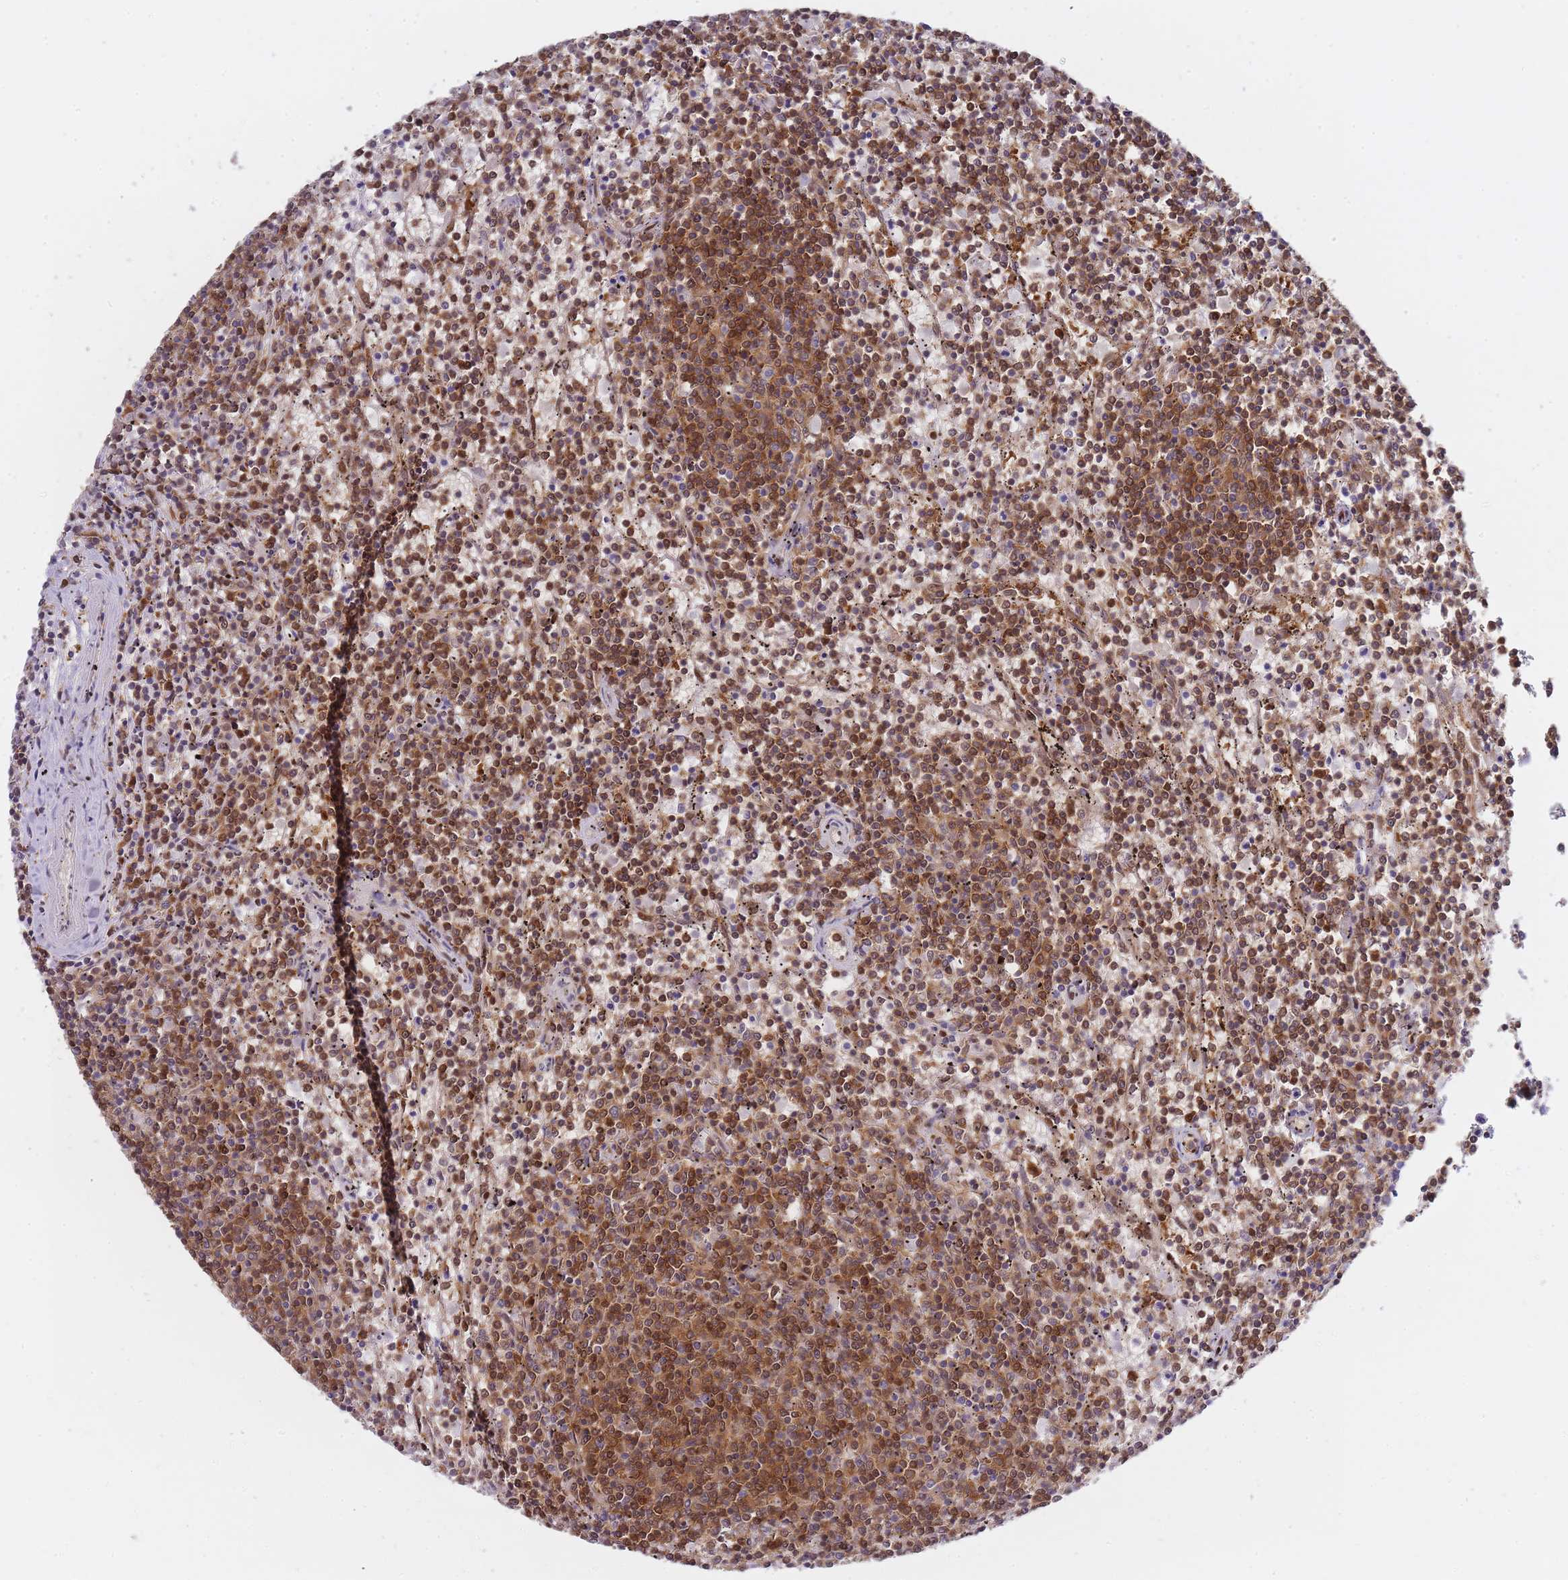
{"staining": {"intensity": "moderate", "quantity": ">75%", "location": "cytoplasmic/membranous,nuclear"}, "tissue": "lymphoma", "cell_type": "Tumor cells", "image_type": "cancer", "snomed": [{"axis": "morphology", "description": "Malignant lymphoma, non-Hodgkin's type, Low grade"}, {"axis": "topography", "description": "Spleen"}], "caption": "A brown stain shows moderate cytoplasmic/membranous and nuclear positivity of a protein in lymphoma tumor cells. The staining was performed using DAB (3,3'-diaminobenzidine), with brown indicating positive protein expression. Nuclei are stained blue with hematoxylin.", "gene": "NSFL1C", "patient": {"sex": "female", "age": 50}}